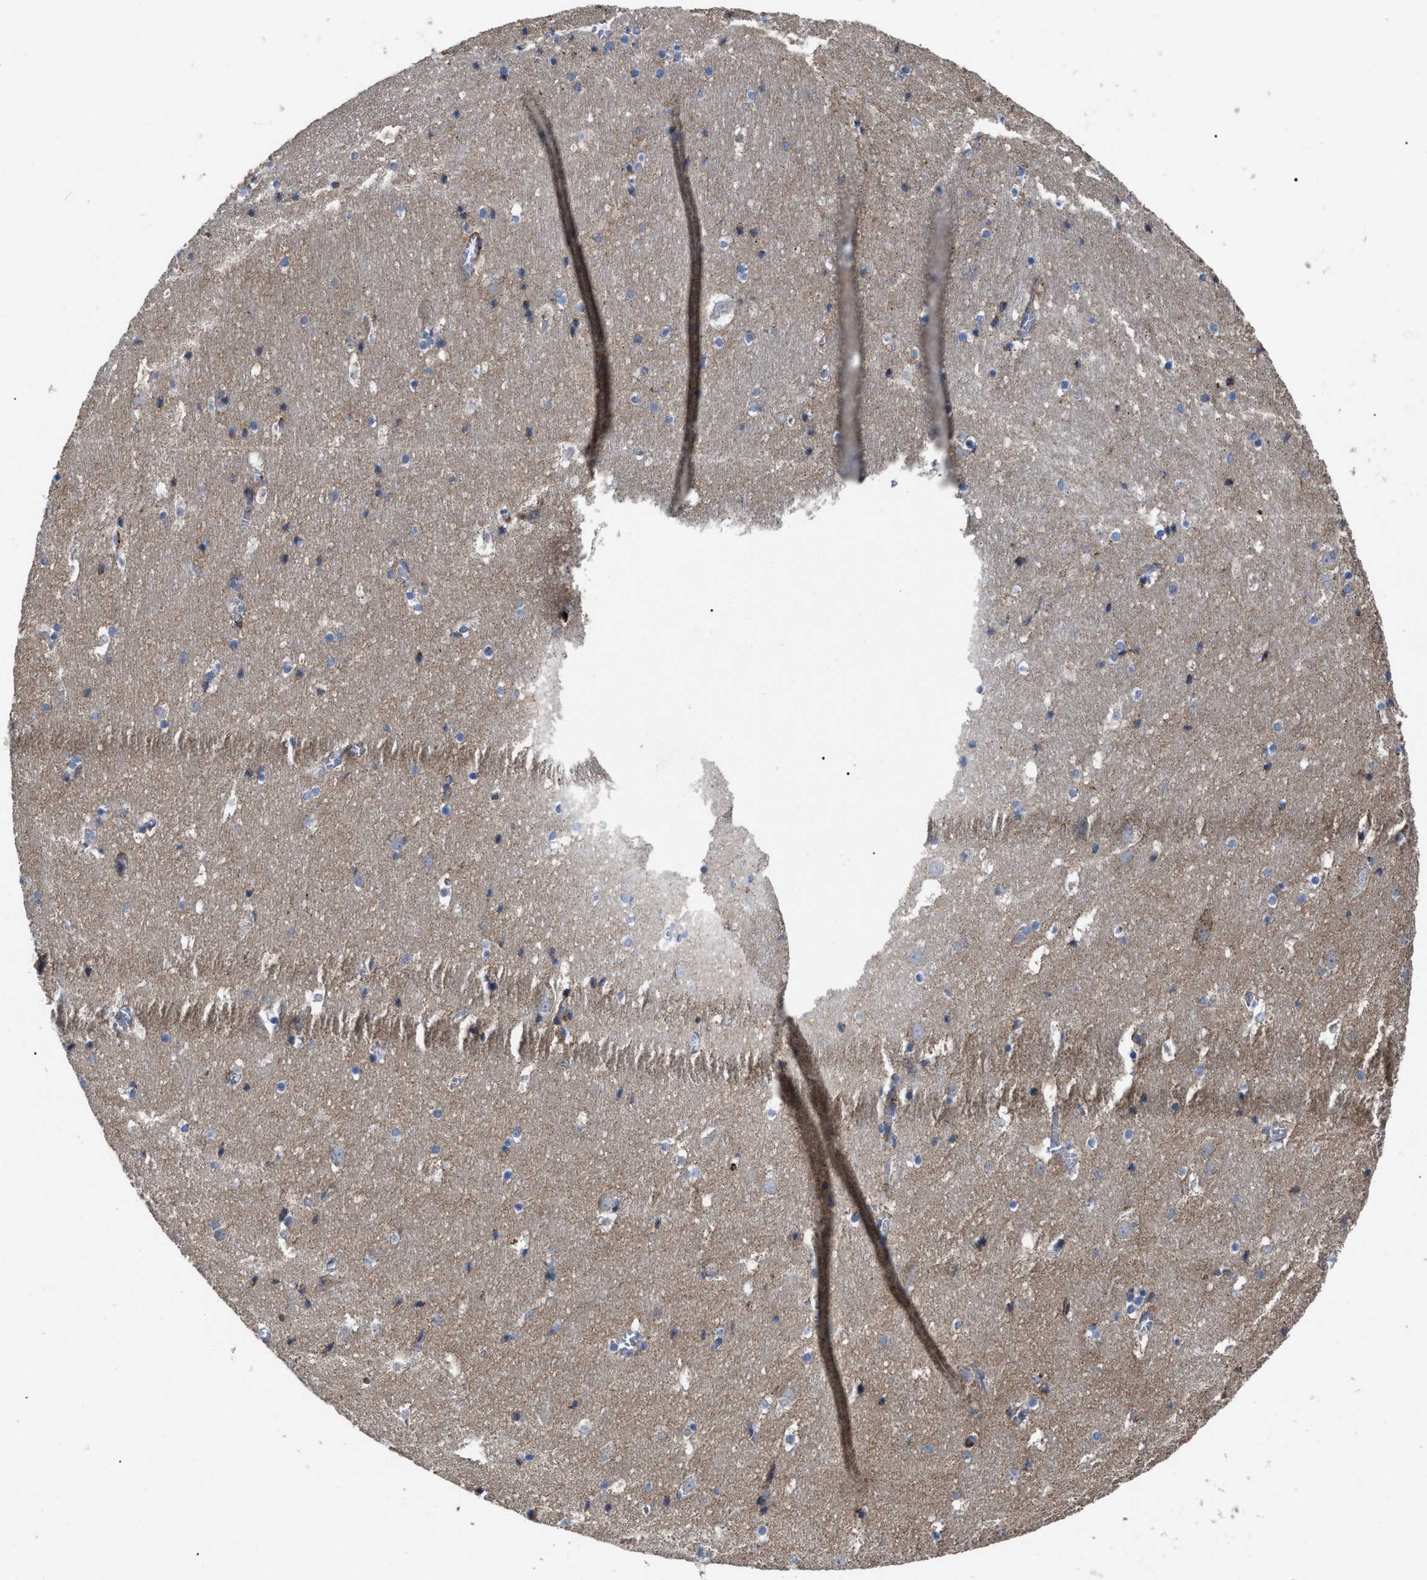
{"staining": {"intensity": "negative", "quantity": "none", "location": "none"}, "tissue": "hippocampus", "cell_type": "Glial cells", "image_type": "normal", "snomed": [{"axis": "morphology", "description": "Normal tissue, NOS"}, {"axis": "topography", "description": "Hippocampus"}], "caption": "Benign hippocampus was stained to show a protein in brown. There is no significant positivity in glial cells.", "gene": "FAM171A2", "patient": {"sex": "male", "age": 45}}